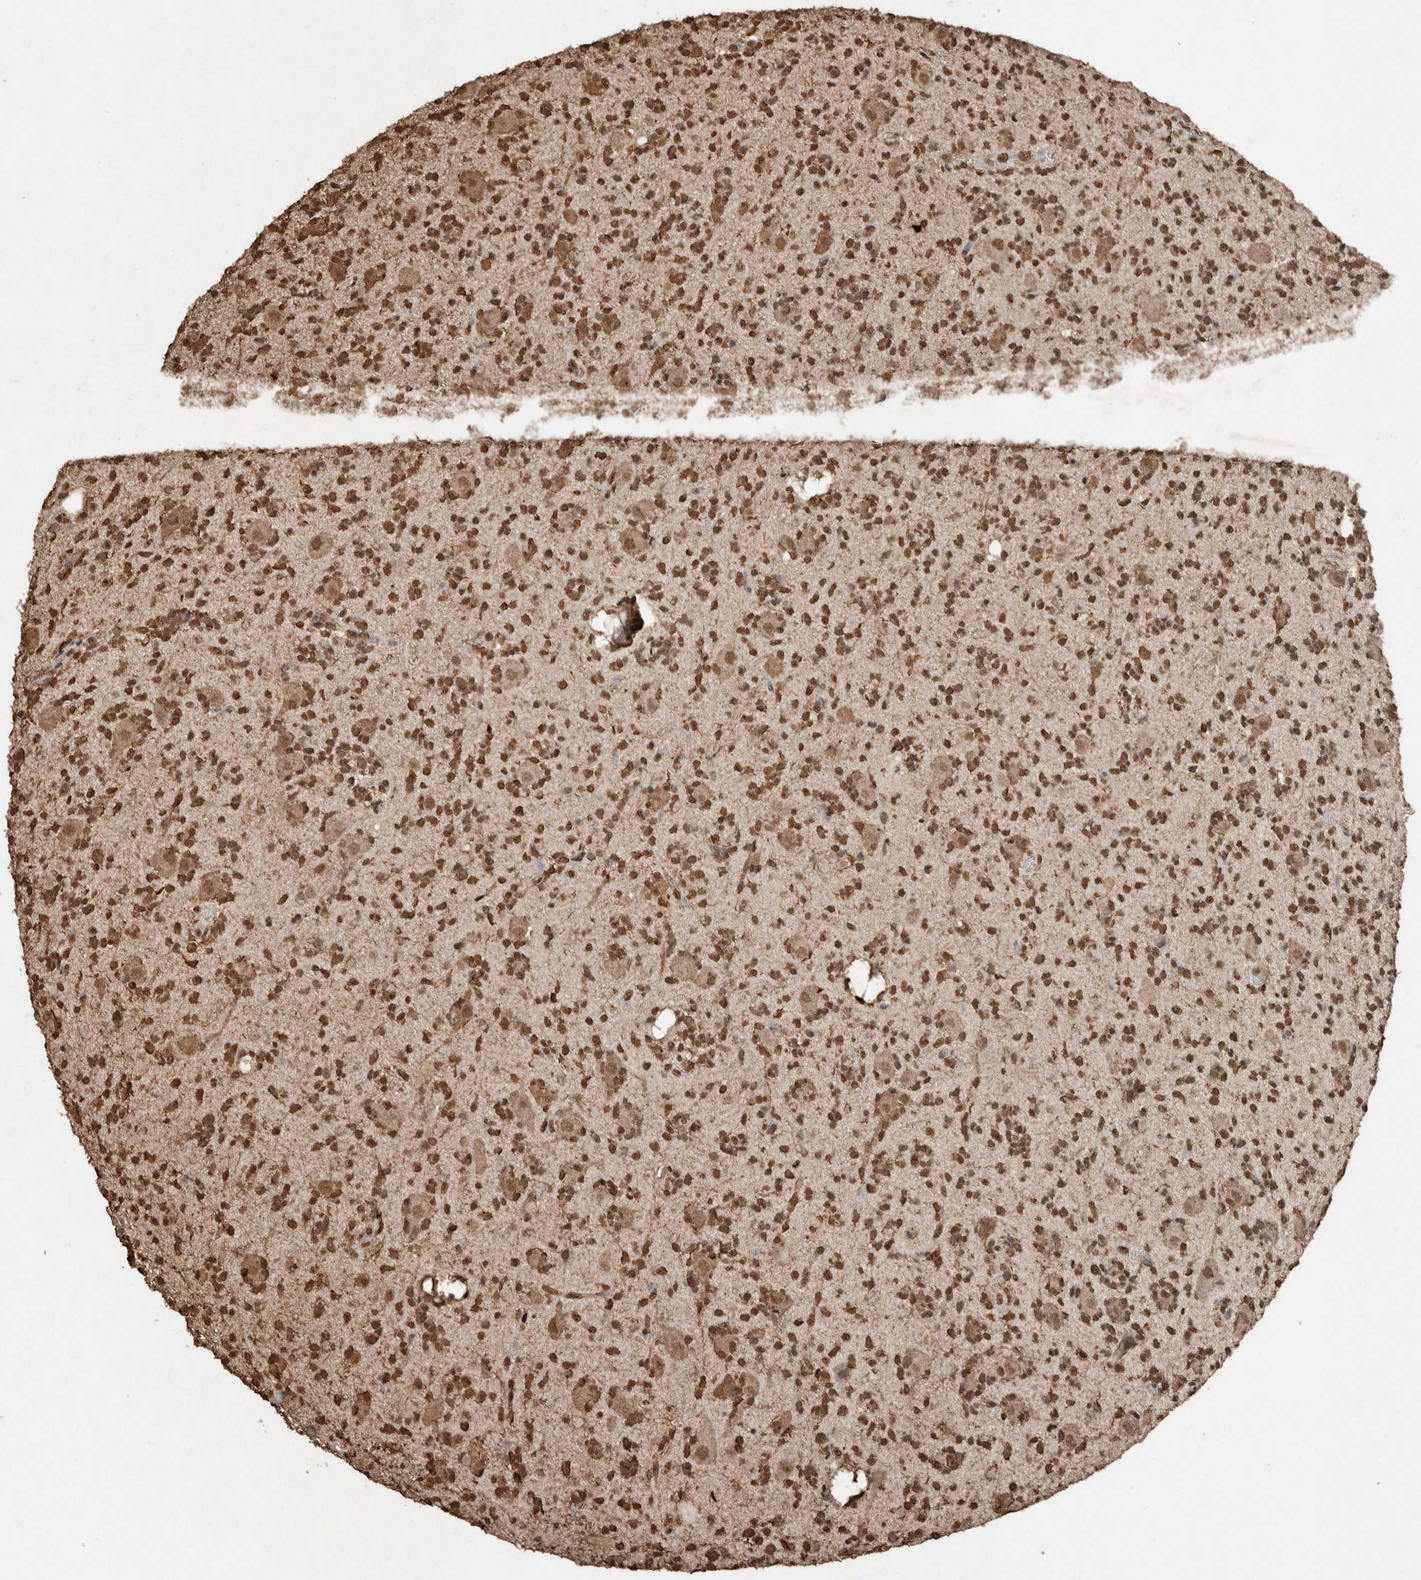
{"staining": {"intensity": "strong", "quantity": ">75%", "location": "nuclear"}, "tissue": "glioma", "cell_type": "Tumor cells", "image_type": "cancer", "snomed": [{"axis": "morphology", "description": "Glioma, malignant, High grade"}, {"axis": "topography", "description": "Brain"}], "caption": "Glioma stained with a protein marker reveals strong staining in tumor cells.", "gene": "FSTL3", "patient": {"sex": "male", "age": 34}}